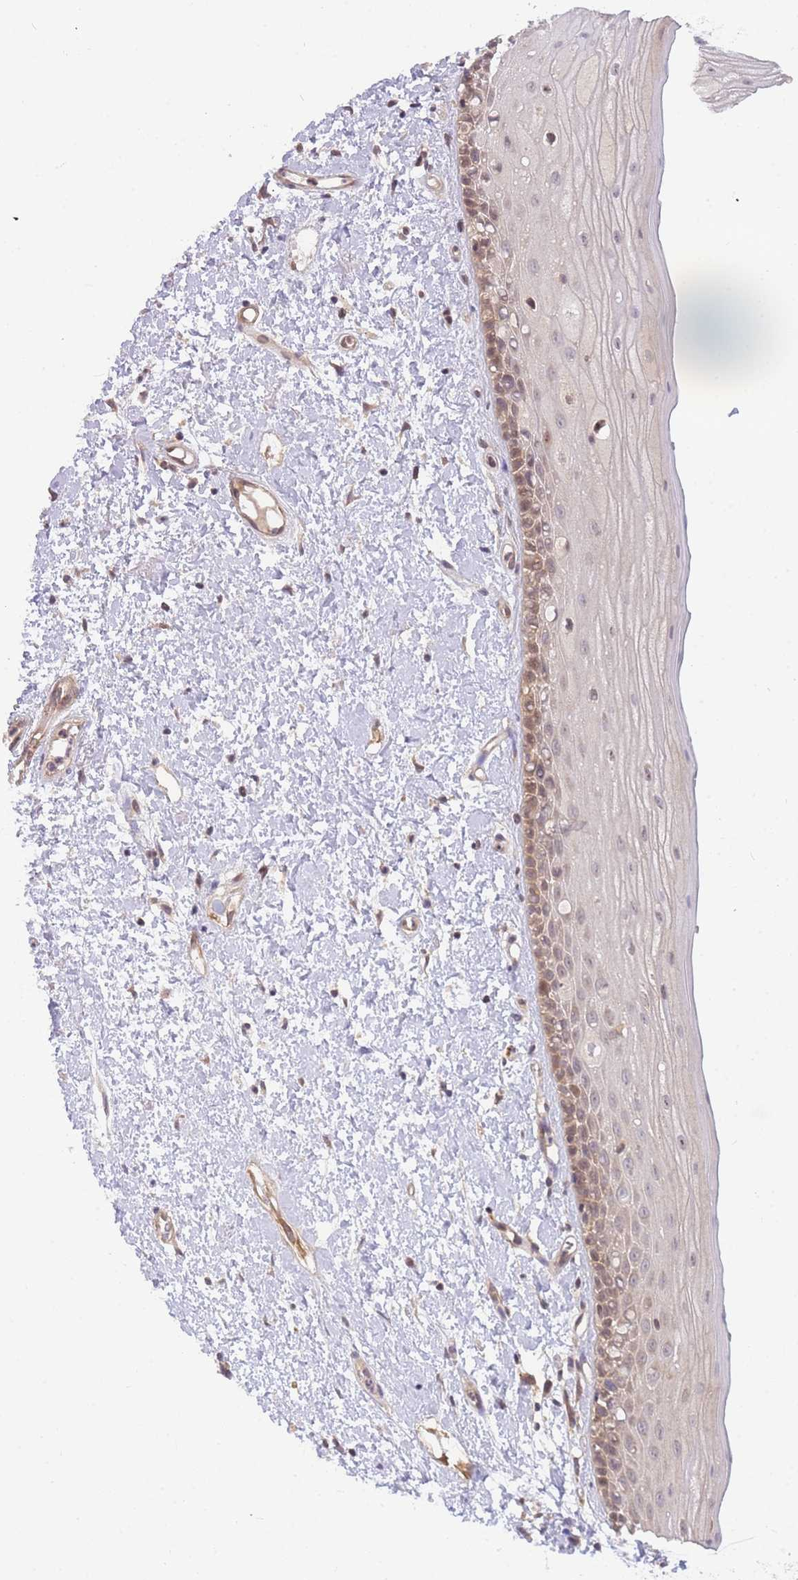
{"staining": {"intensity": "moderate", "quantity": "25%-75%", "location": "cytoplasmic/membranous,nuclear"}, "tissue": "oral mucosa", "cell_type": "Squamous epithelial cells", "image_type": "normal", "snomed": [{"axis": "morphology", "description": "Normal tissue, NOS"}, {"axis": "topography", "description": "Oral tissue"}], "caption": "This is a micrograph of immunohistochemistry staining of normal oral mucosa, which shows moderate staining in the cytoplasmic/membranous,nuclear of squamous epithelial cells.", "gene": "KIAA1191", "patient": {"sex": "female", "age": 76}}